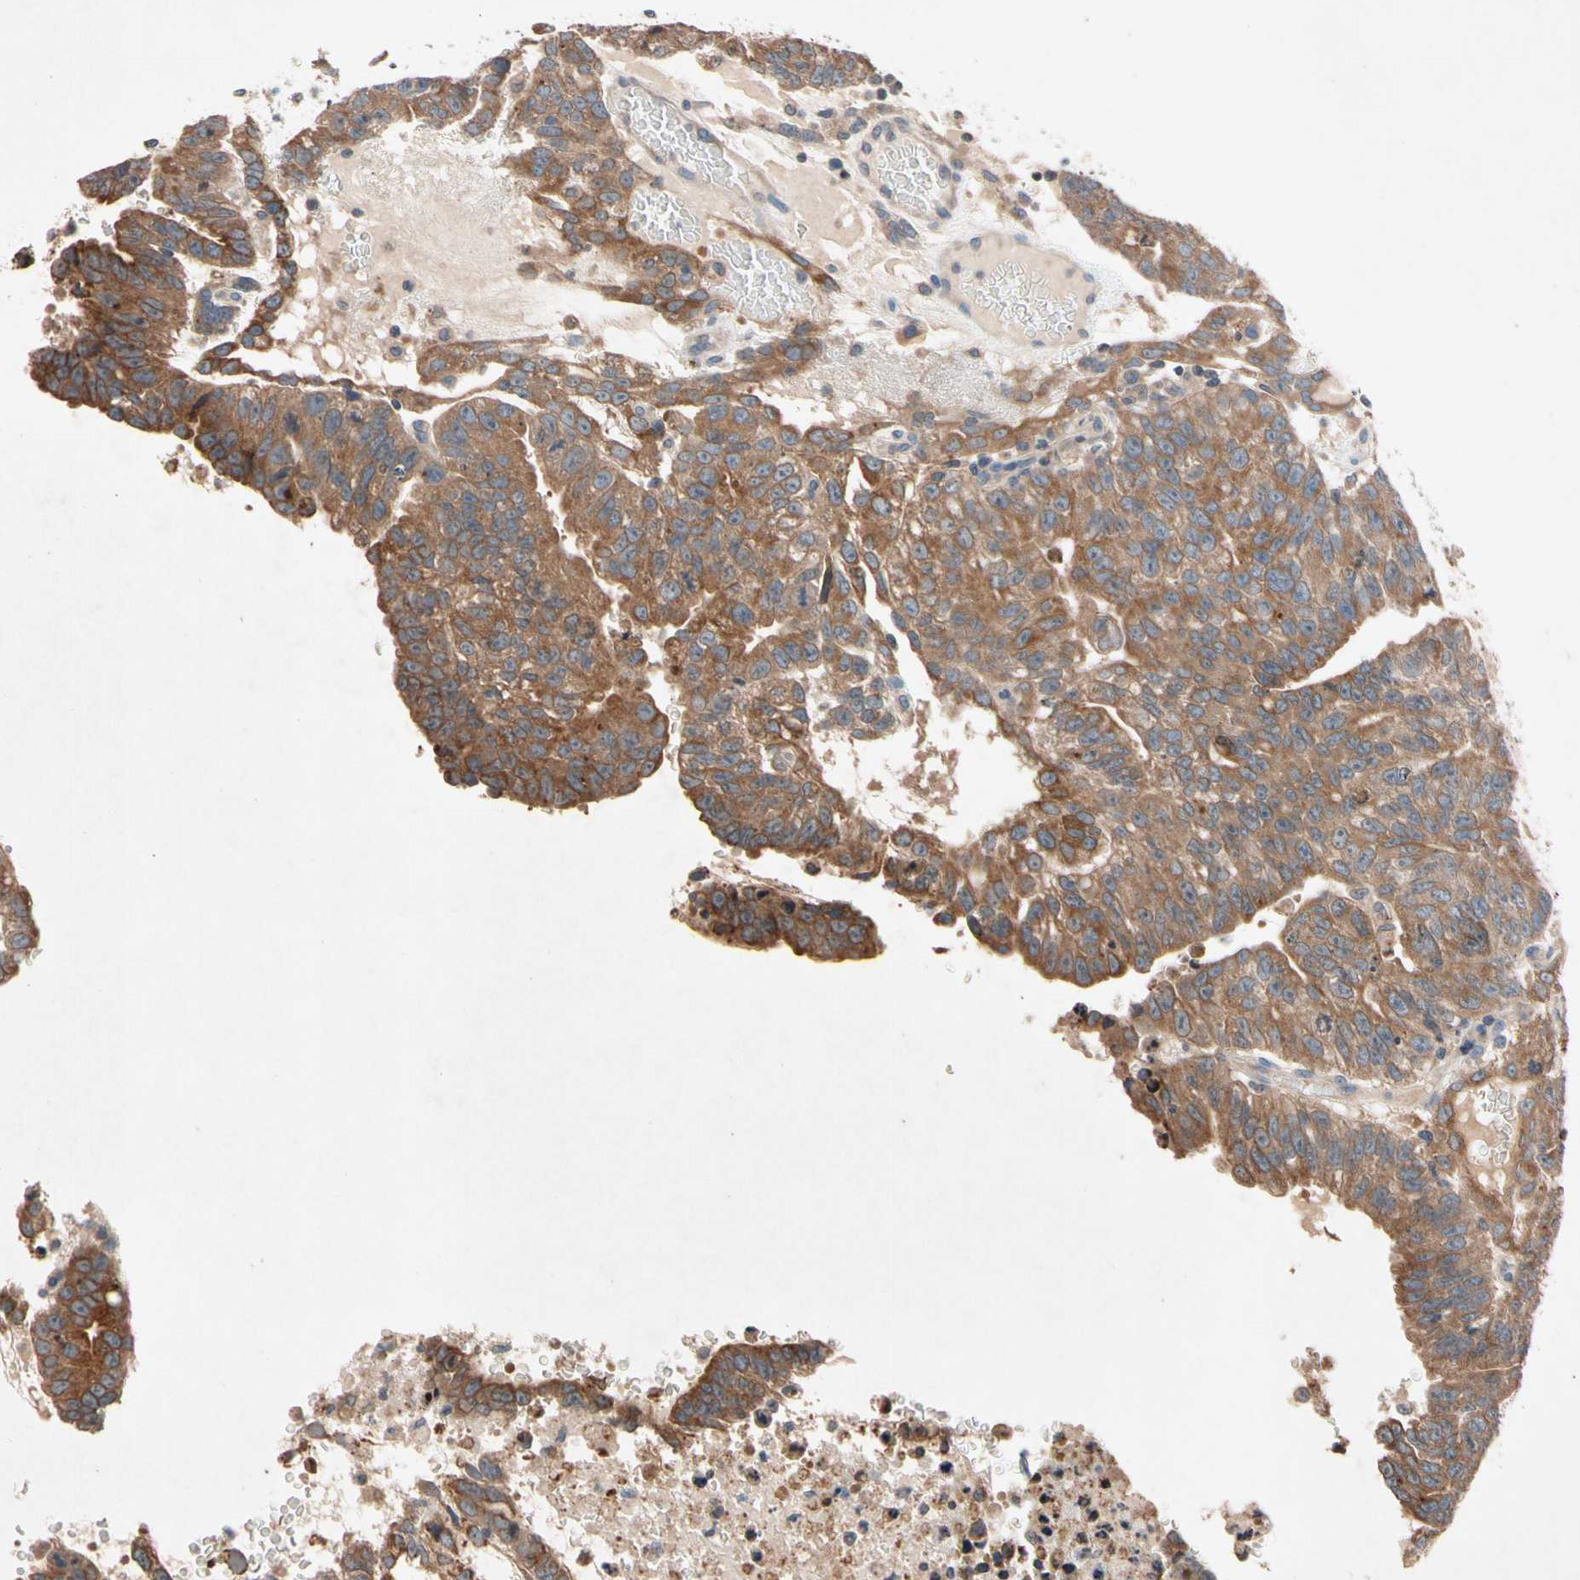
{"staining": {"intensity": "moderate", "quantity": ">75%", "location": "cytoplasmic/membranous"}, "tissue": "testis cancer", "cell_type": "Tumor cells", "image_type": "cancer", "snomed": [{"axis": "morphology", "description": "Seminoma, NOS"}, {"axis": "morphology", "description": "Carcinoma, Embryonal, NOS"}, {"axis": "topography", "description": "Testis"}], "caption": "Immunohistochemistry (DAB) staining of testis embryonal carcinoma displays moderate cytoplasmic/membranous protein staining in about >75% of tumor cells. The protein is stained brown, and the nuclei are stained in blue (DAB IHC with brightfield microscopy, high magnification).", "gene": "PRDX4", "patient": {"sex": "male", "age": 52}}